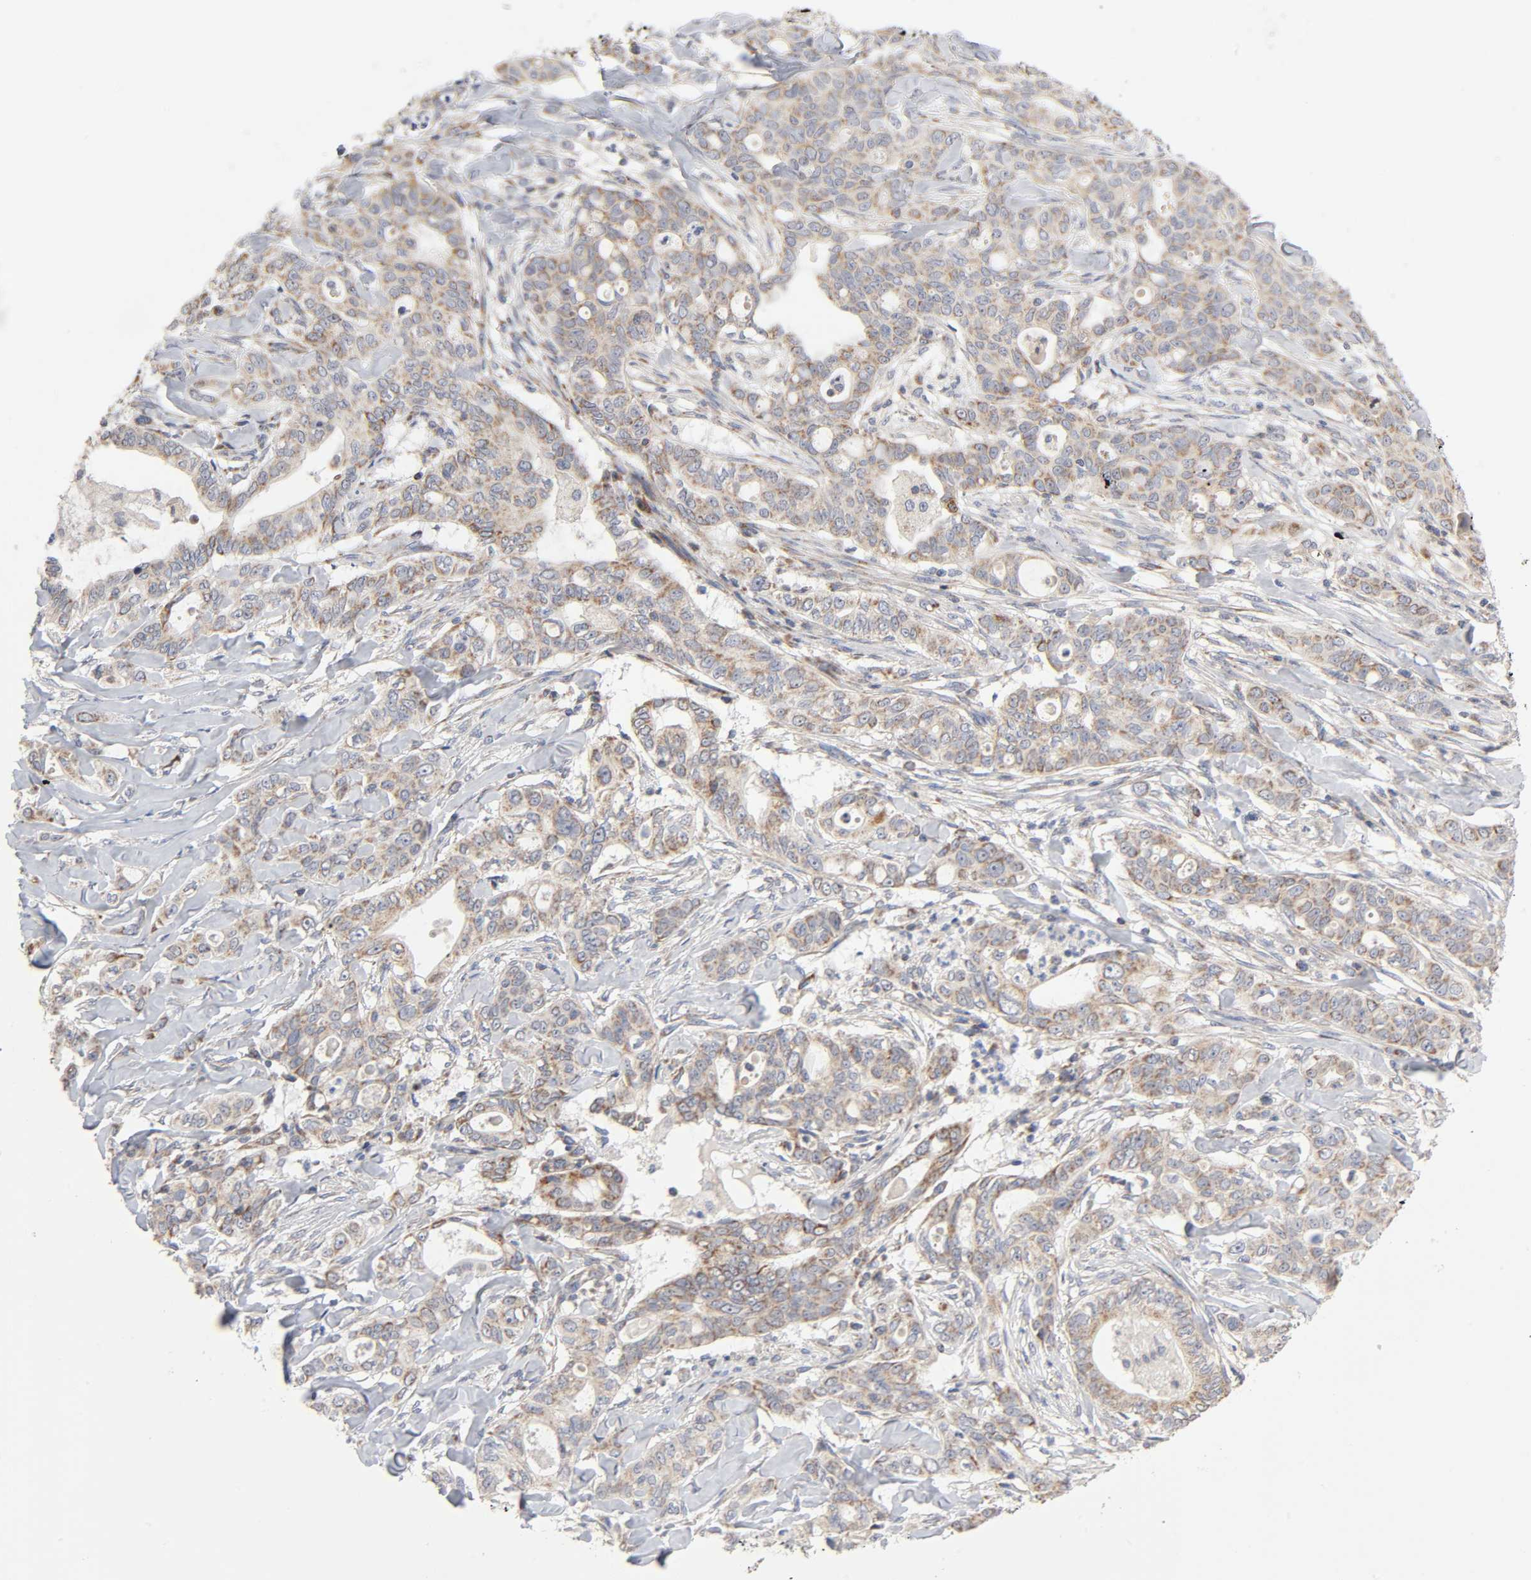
{"staining": {"intensity": "moderate", "quantity": ">75%", "location": "cytoplasmic/membranous"}, "tissue": "liver cancer", "cell_type": "Tumor cells", "image_type": "cancer", "snomed": [{"axis": "morphology", "description": "Cholangiocarcinoma"}, {"axis": "topography", "description": "Liver"}], "caption": "Immunohistochemical staining of liver cancer shows medium levels of moderate cytoplasmic/membranous expression in about >75% of tumor cells. The protein is stained brown, and the nuclei are stained in blue (DAB IHC with brightfield microscopy, high magnification).", "gene": "SYT16", "patient": {"sex": "female", "age": 67}}